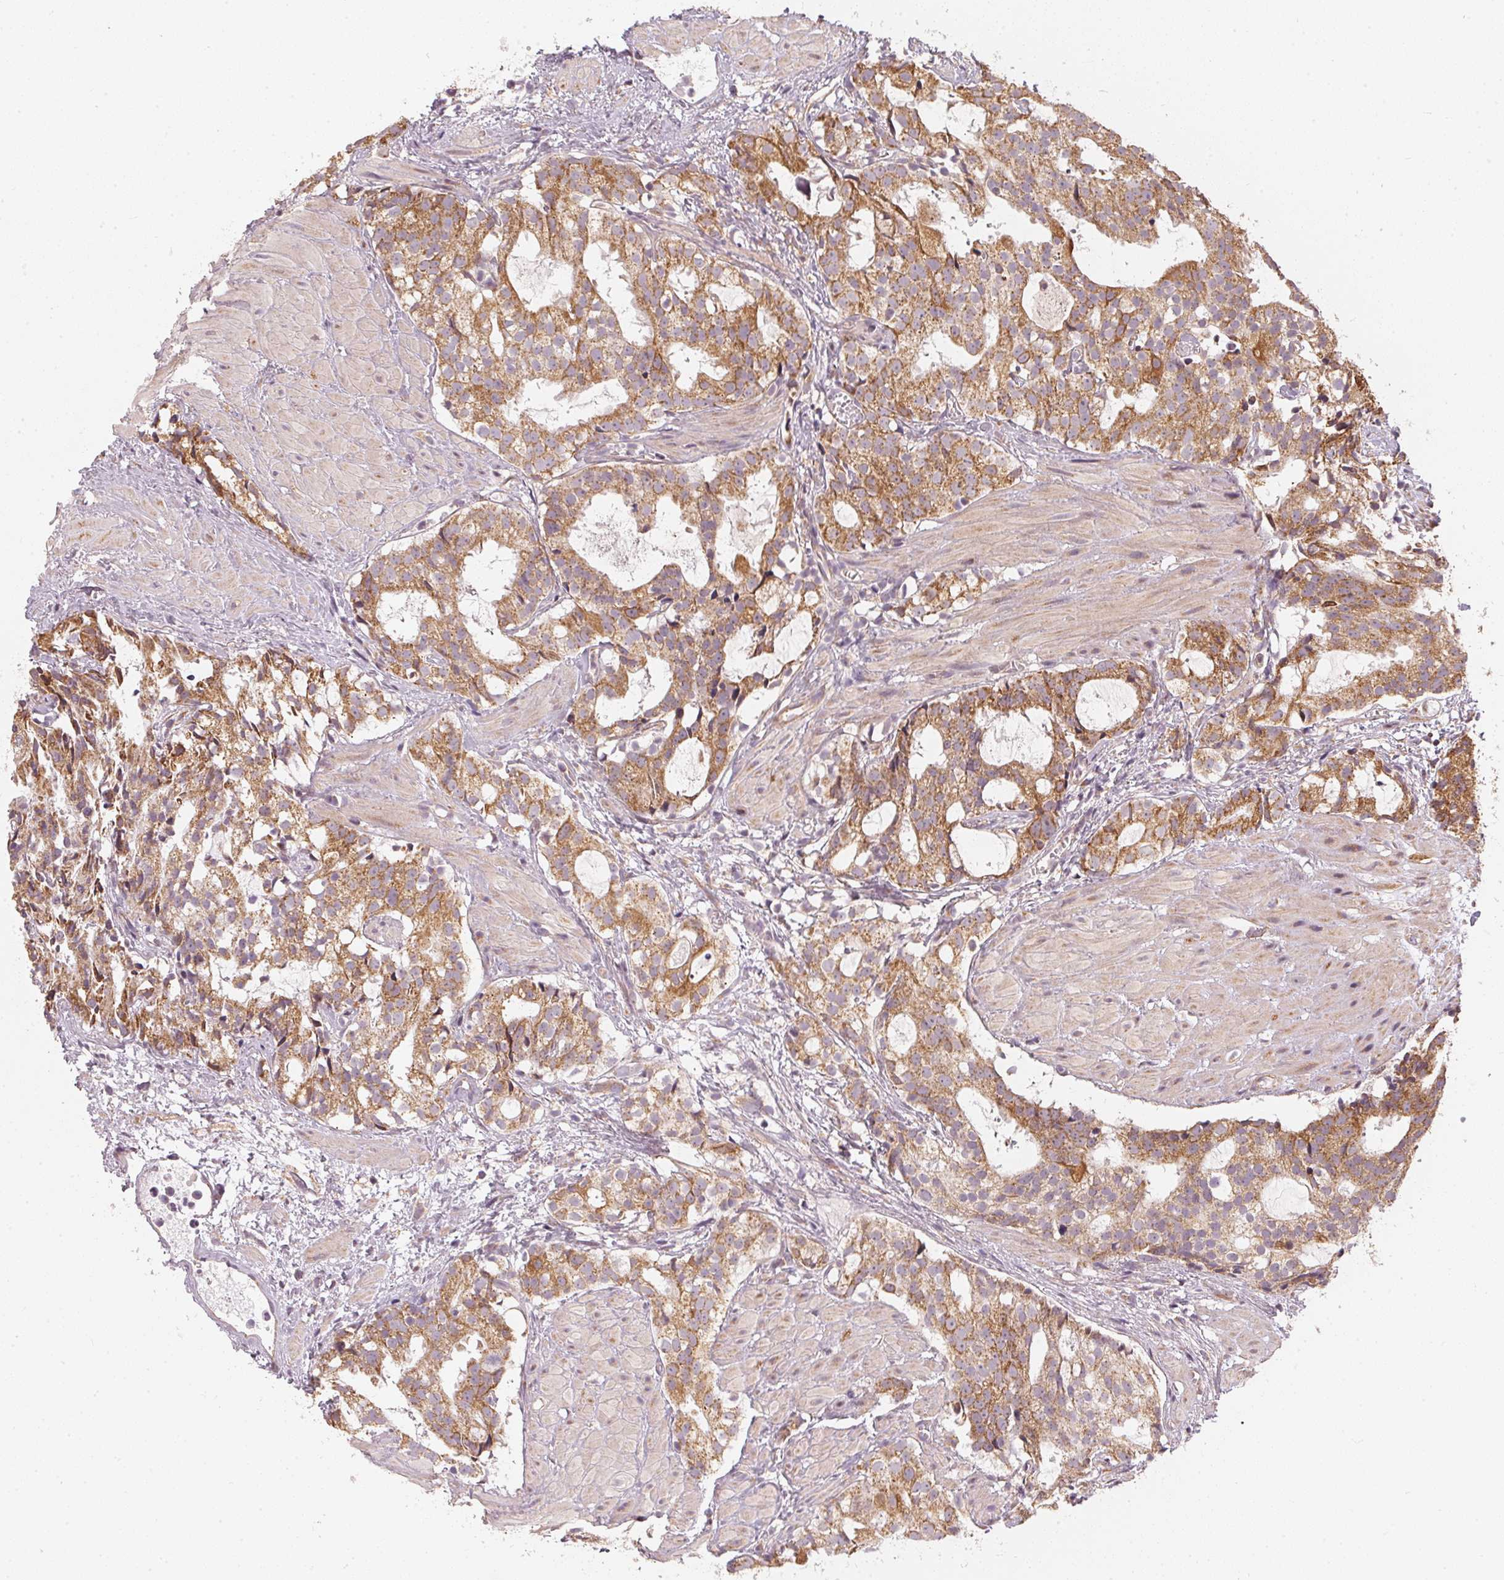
{"staining": {"intensity": "moderate", "quantity": ">75%", "location": "cytoplasmic/membranous"}, "tissue": "prostate cancer", "cell_type": "Tumor cells", "image_type": "cancer", "snomed": [{"axis": "morphology", "description": "Adenocarcinoma, High grade"}, {"axis": "topography", "description": "Prostate"}], "caption": "High-grade adenocarcinoma (prostate) stained with a brown dye shows moderate cytoplasmic/membranous positive staining in approximately >75% of tumor cells.", "gene": "MATCAP1", "patient": {"sex": "male", "age": 79}}